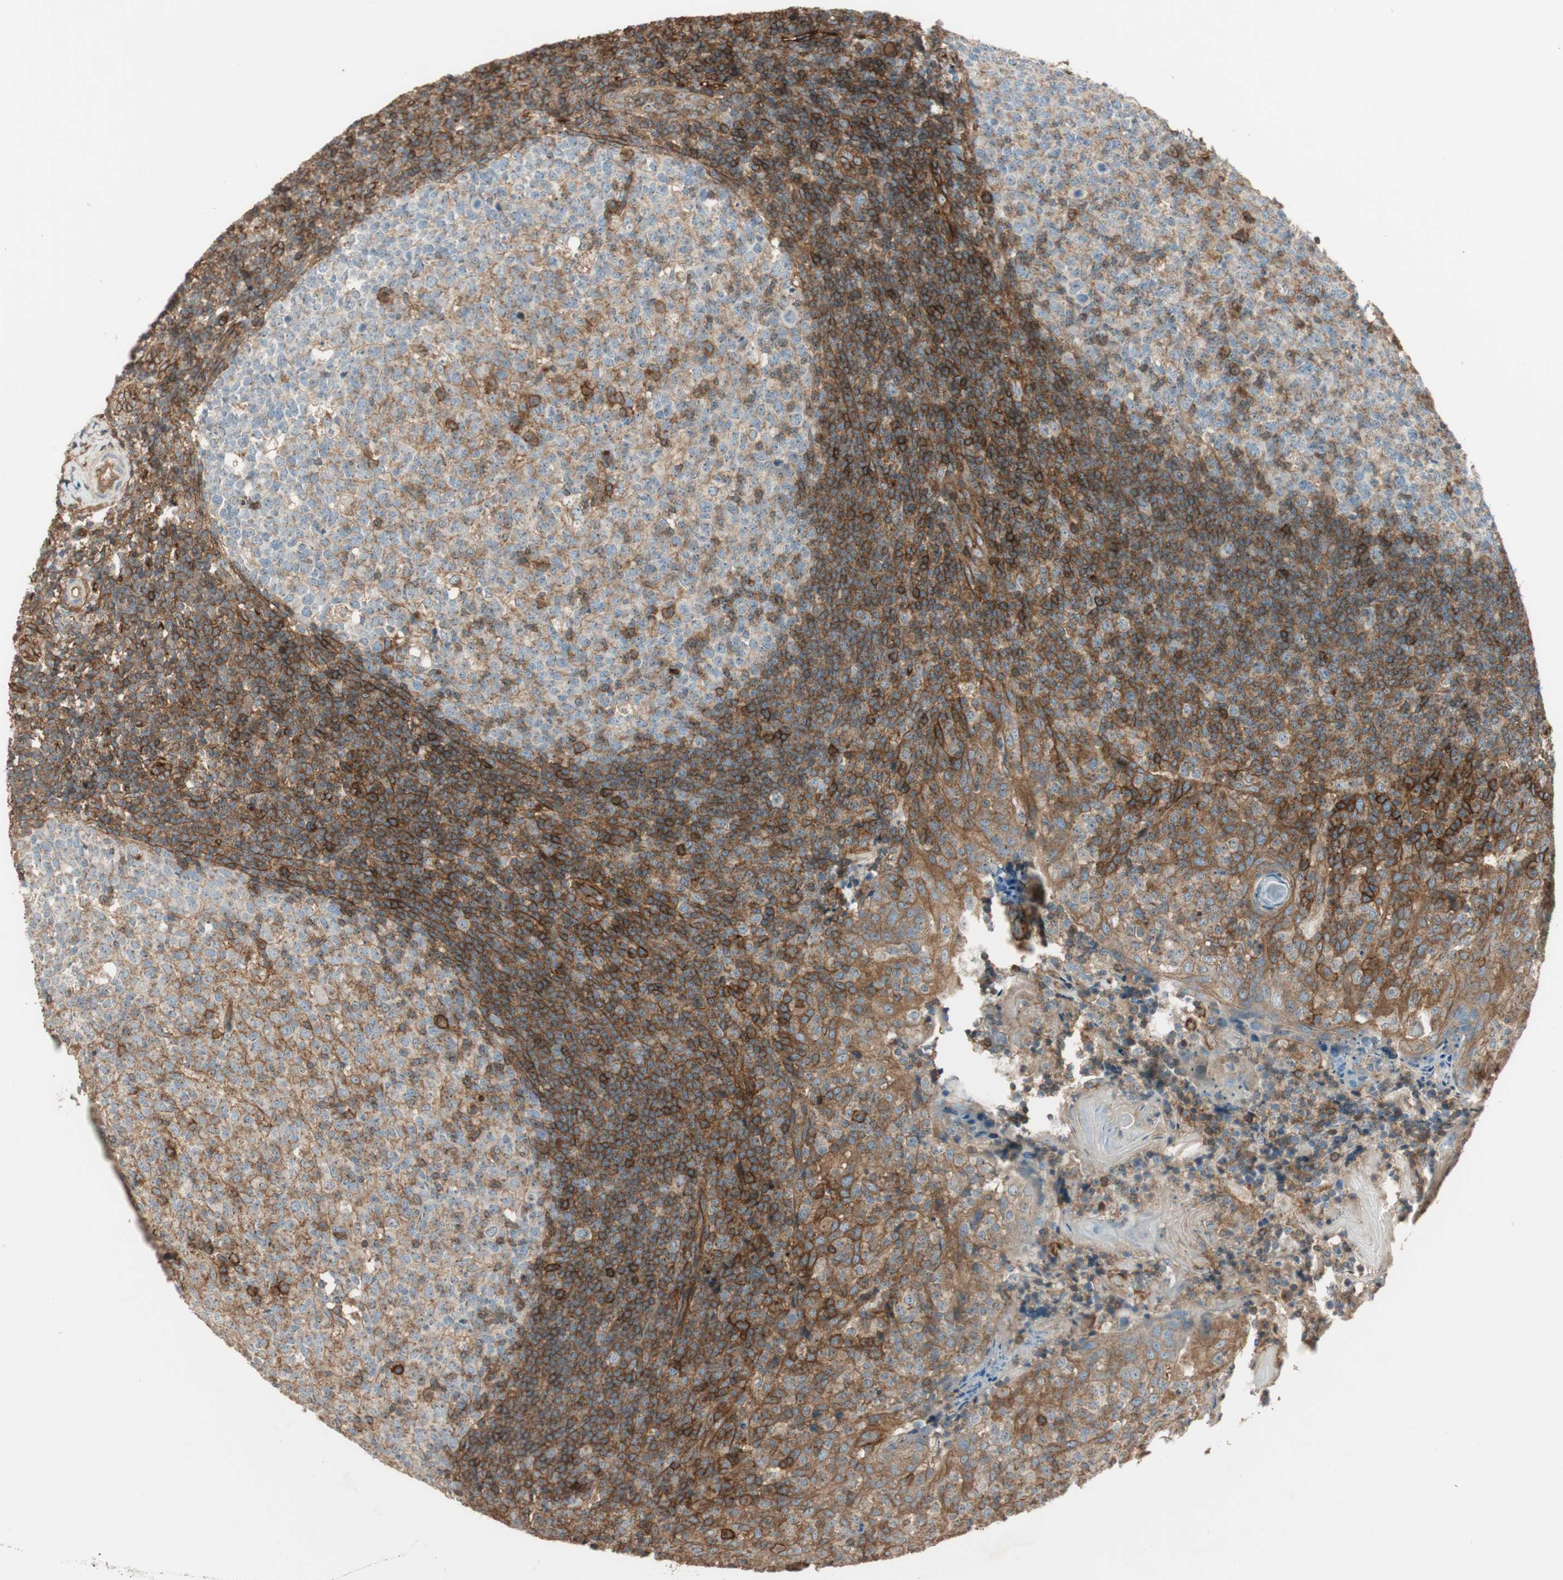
{"staining": {"intensity": "weak", "quantity": "<25%", "location": "cytoplasmic/membranous"}, "tissue": "tonsil", "cell_type": "Germinal center cells", "image_type": "normal", "snomed": [{"axis": "morphology", "description": "Normal tissue, NOS"}, {"axis": "topography", "description": "Tonsil"}], "caption": "This is an IHC micrograph of benign tonsil. There is no expression in germinal center cells.", "gene": "BTN3A3", "patient": {"sex": "female", "age": 19}}